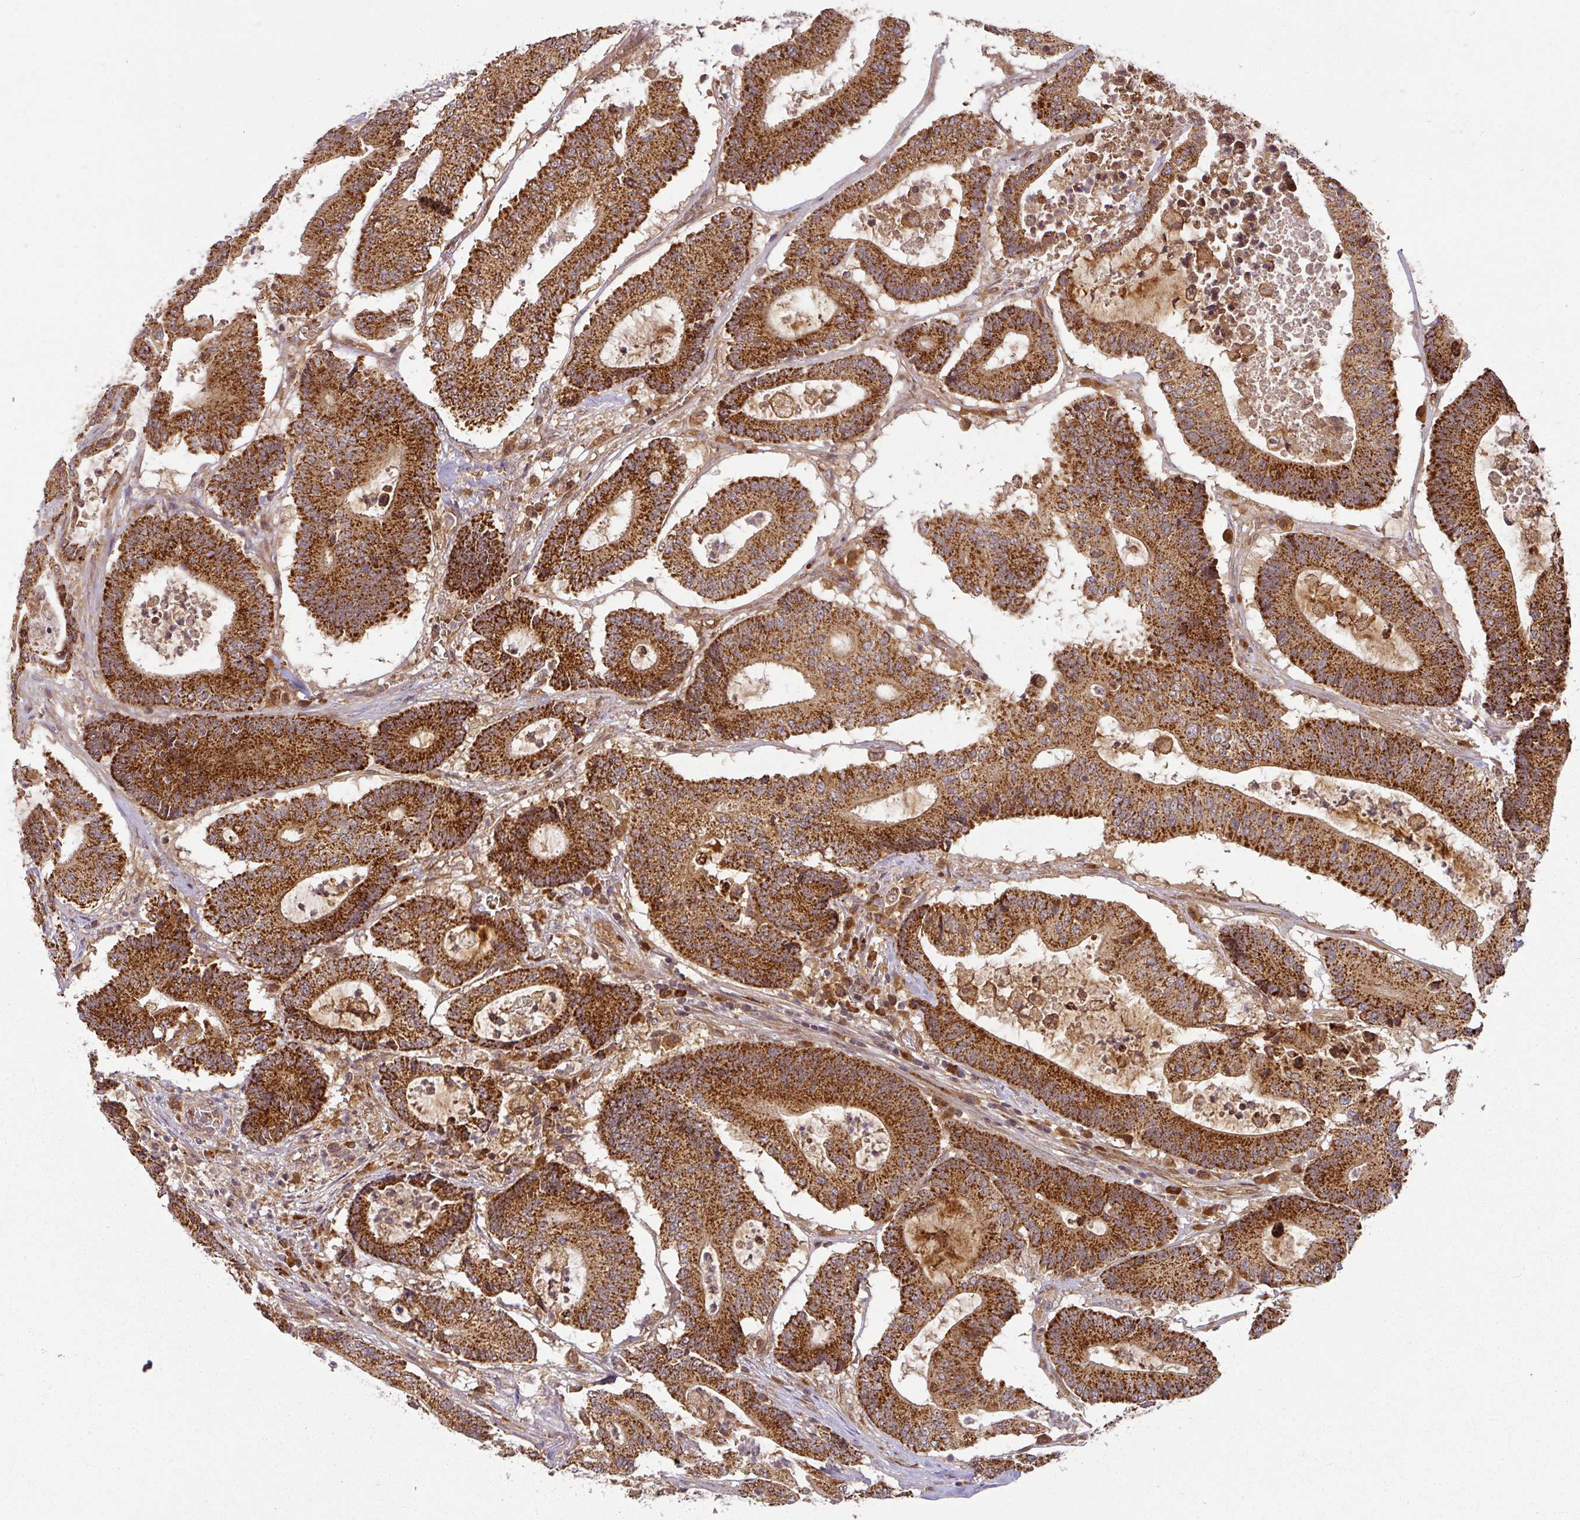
{"staining": {"intensity": "strong", "quantity": ">75%", "location": "cytoplasmic/membranous"}, "tissue": "colorectal cancer", "cell_type": "Tumor cells", "image_type": "cancer", "snomed": [{"axis": "morphology", "description": "Adenocarcinoma, NOS"}, {"axis": "topography", "description": "Colon"}], "caption": "High-power microscopy captured an immunohistochemistry (IHC) photomicrograph of colorectal cancer (adenocarcinoma), revealing strong cytoplasmic/membranous expression in approximately >75% of tumor cells.", "gene": "MALSU1", "patient": {"sex": "female", "age": 84}}